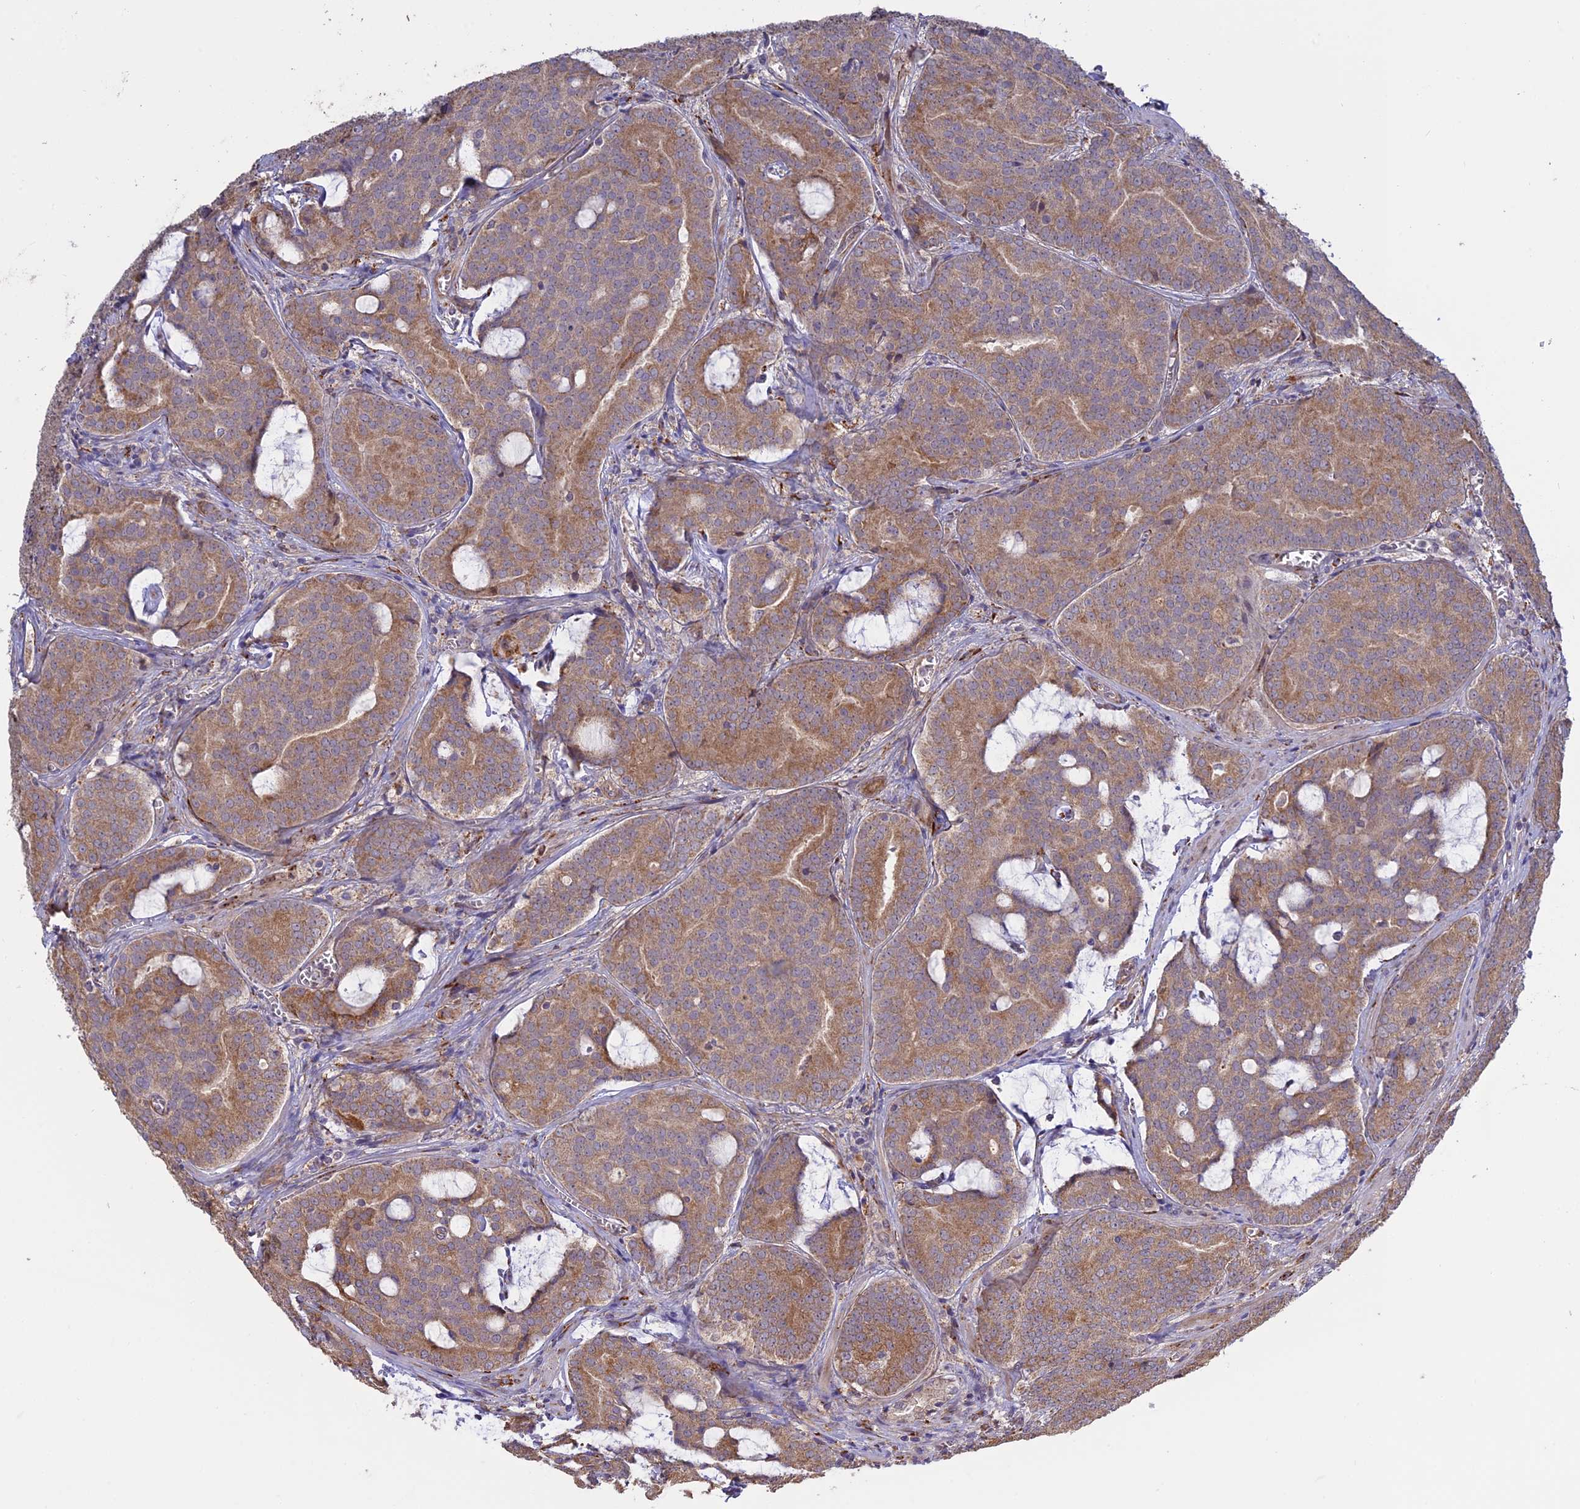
{"staining": {"intensity": "moderate", "quantity": ">75%", "location": "cytoplasmic/membranous"}, "tissue": "prostate cancer", "cell_type": "Tumor cells", "image_type": "cancer", "snomed": [{"axis": "morphology", "description": "Adenocarcinoma, High grade"}, {"axis": "topography", "description": "Prostate"}], "caption": "Prostate cancer (high-grade adenocarcinoma) stained with DAB (3,3'-diaminobenzidine) immunohistochemistry demonstrates medium levels of moderate cytoplasmic/membranous staining in approximately >75% of tumor cells.", "gene": "PPIC", "patient": {"sex": "male", "age": 55}}